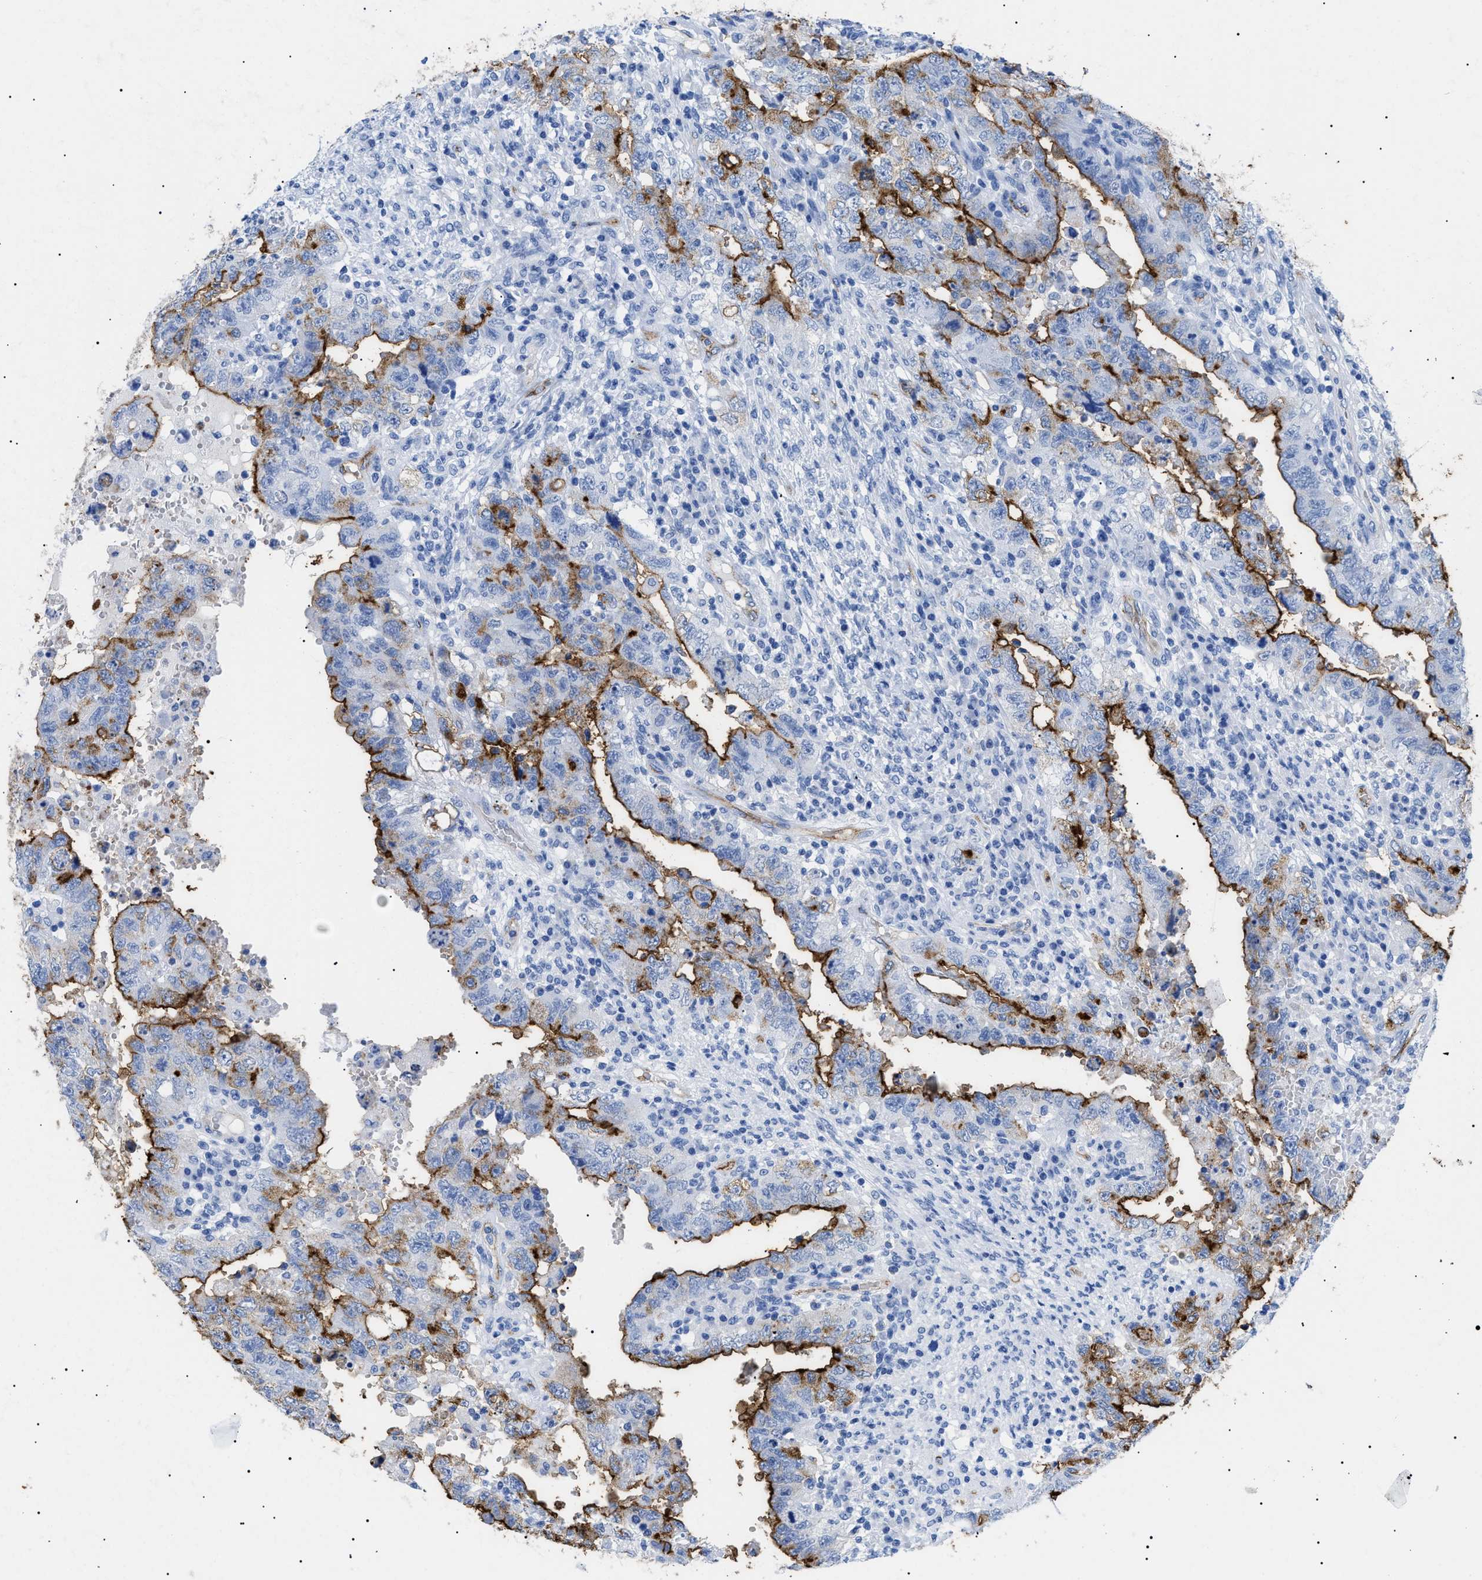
{"staining": {"intensity": "strong", "quantity": "25%-75%", "location": "cytoplasmic/membranous"}, "tissue": "testis cancer", "cell_type": "Tumor cells", "image_type": "cancer", "snomed": [{"axis": "morphology", "description": "Carcinoma, Embryonal, NOS"}, {"axis": "topography", "description": "Testis"}], "caption": "Protein positivity by immunohistochemistry (IHC) shows strong cytoplasmic/membranous expression in approximately 25%-75% of tumor cells in embryonal carcinoma (testis).", "gene": "PODXL", "patient": {"sex": "male", "age": 26}}